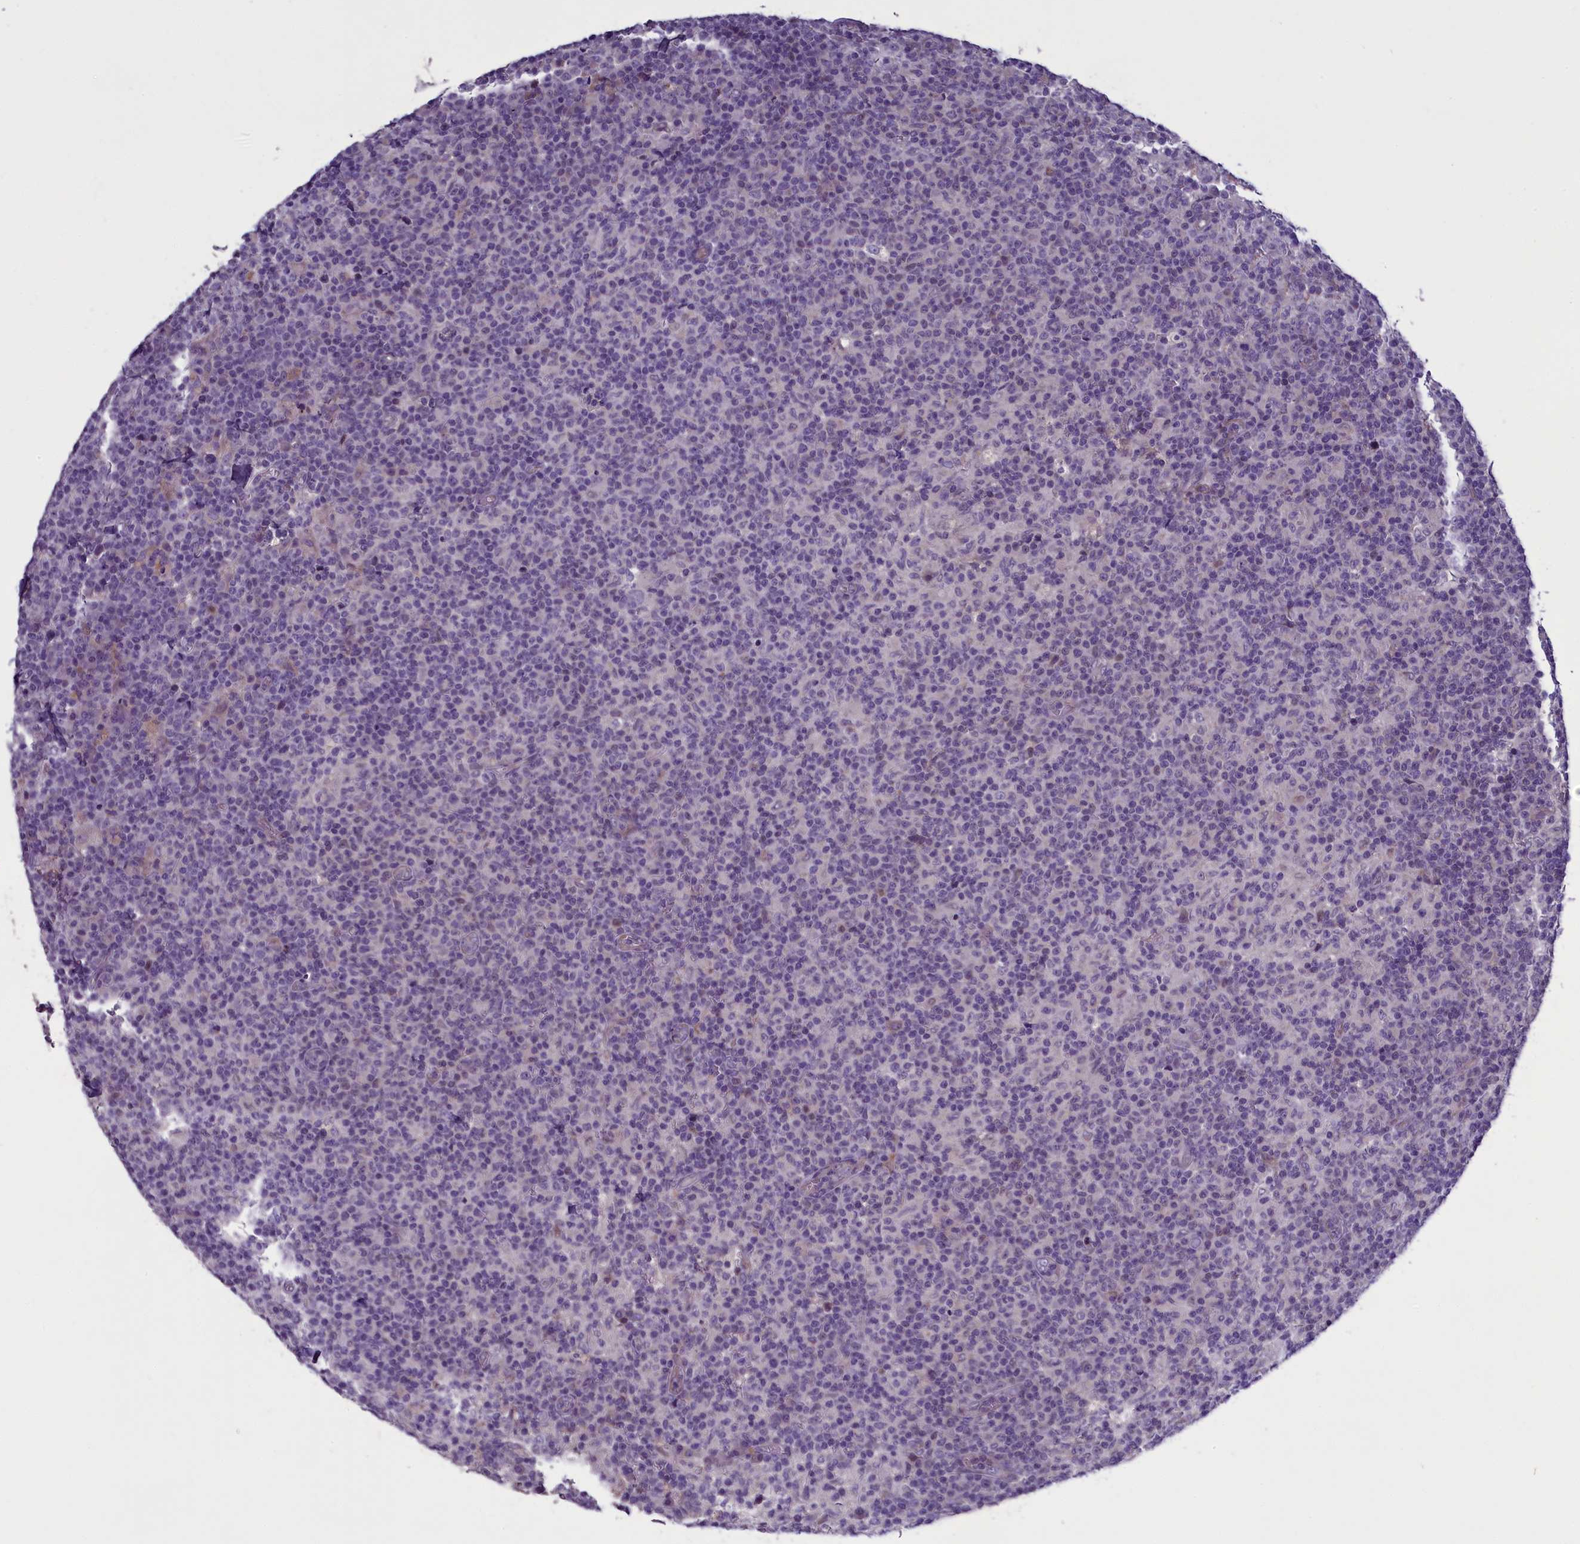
{"staining": {"intensity": "weak", "quantity": "<25%", "location": "nuclear"}, "tissue": "lymph node", "cell_type": "Germinal center cells", "image_type": "normal", "snomed": [{"axis": "morphology", "description": "Normal tissue, NOS"}, {"axis": "morphology", "description": "Inflammation, NOS"}, {"axis": "topography", "description": "Lymph node"}], "caption": "Immunohistochemistry (IHC) of benign human lymph node shows no positivity in germinal center cells.", "gene": "ENPP6", "patient": {"sex": "male", "age": 55}}